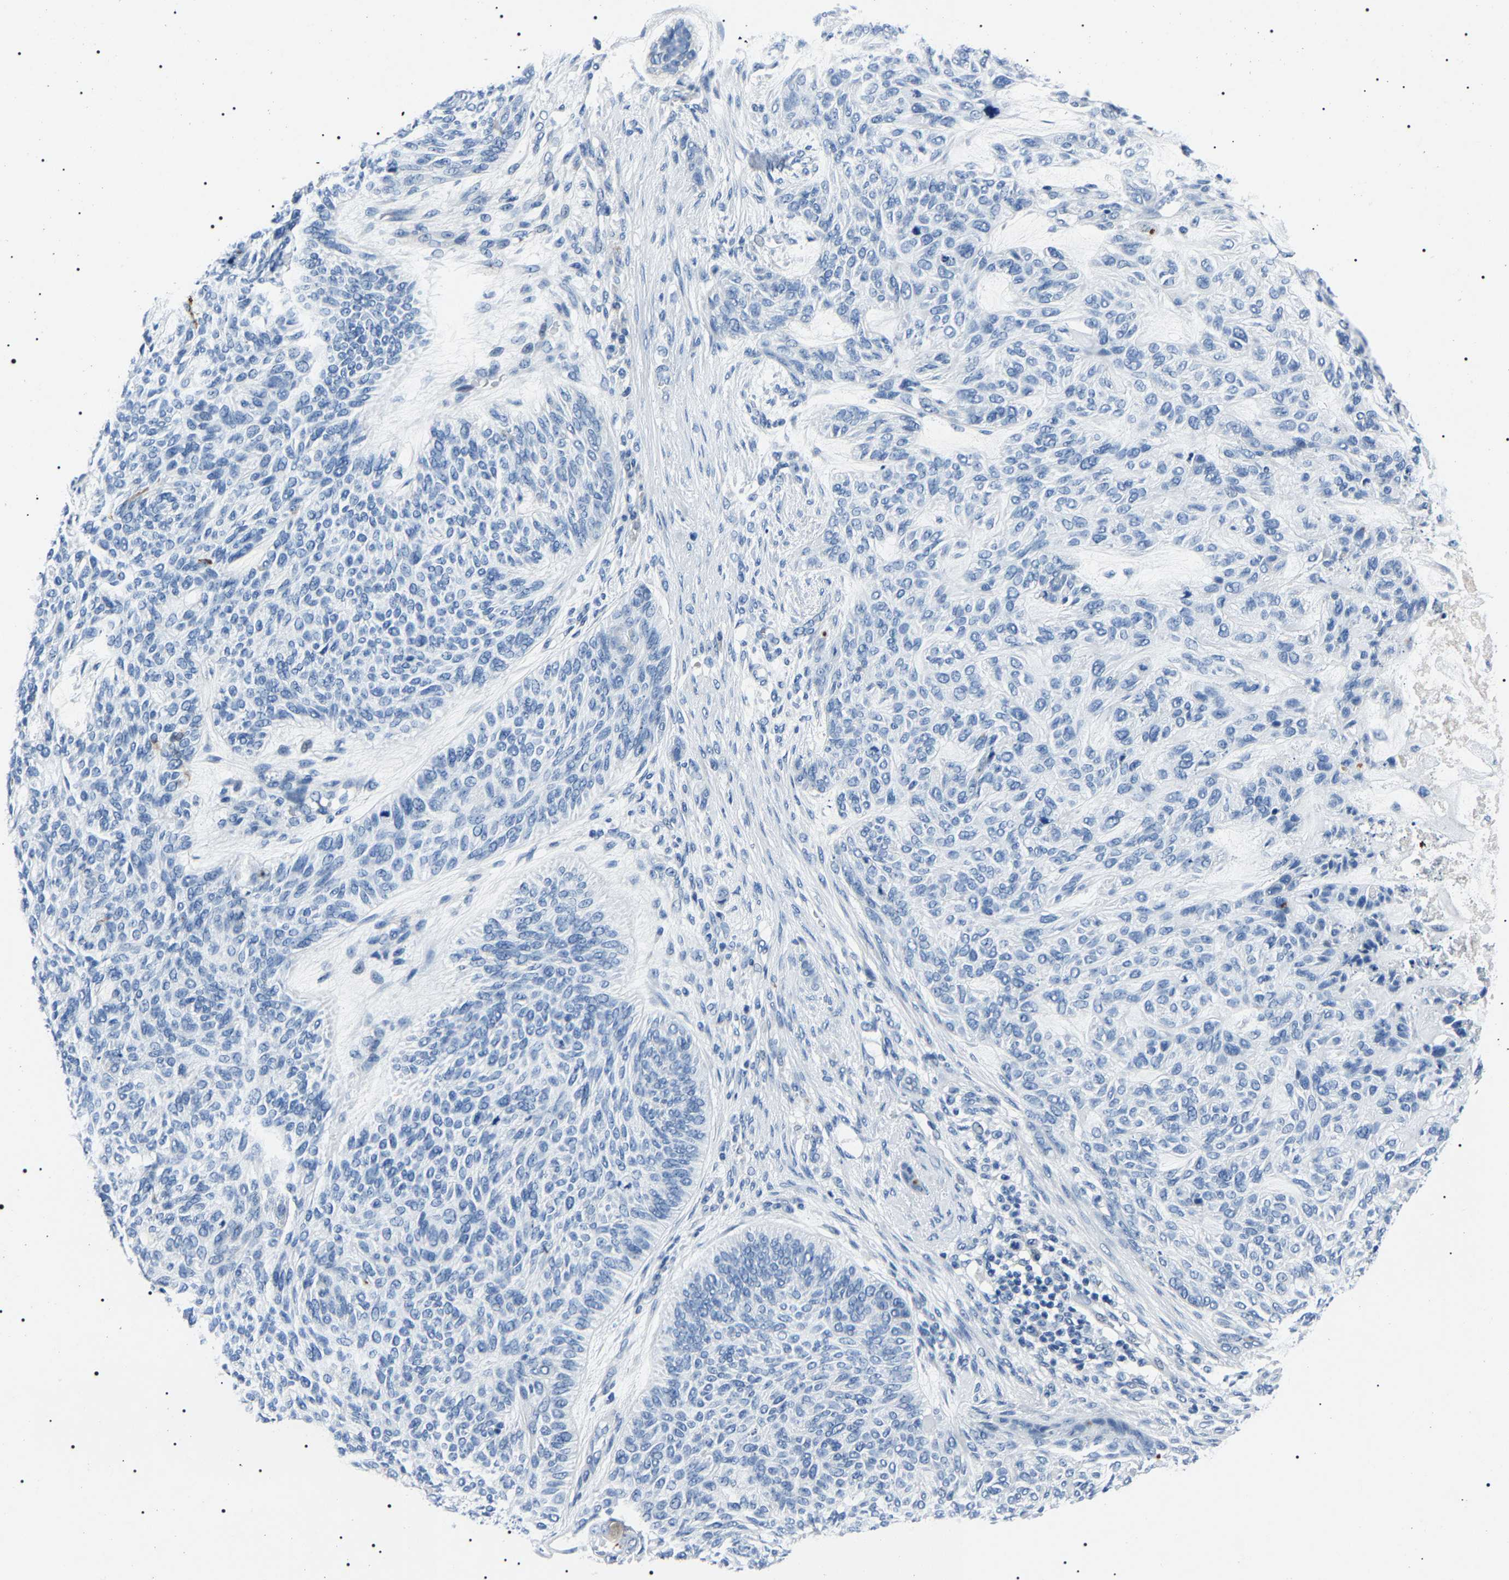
{"staining": {"intensity": "negative", "quantity": "none", "location": "none"}, "tissue": "skin cancer", "cell_type": "Tumor cells", "image_type": "cancer", "snomed": [{"axis": "morphology", "description": "Basal cell carcinoma"}, {"axis": "topography", "description": "Skin"}], "caption": "Photomicrograph shows no significant protein positivity in tumor cells of basal cell carcinoma (skin).", "gene": "KLK15", "patient": {"sex": "male", "age": 55}}